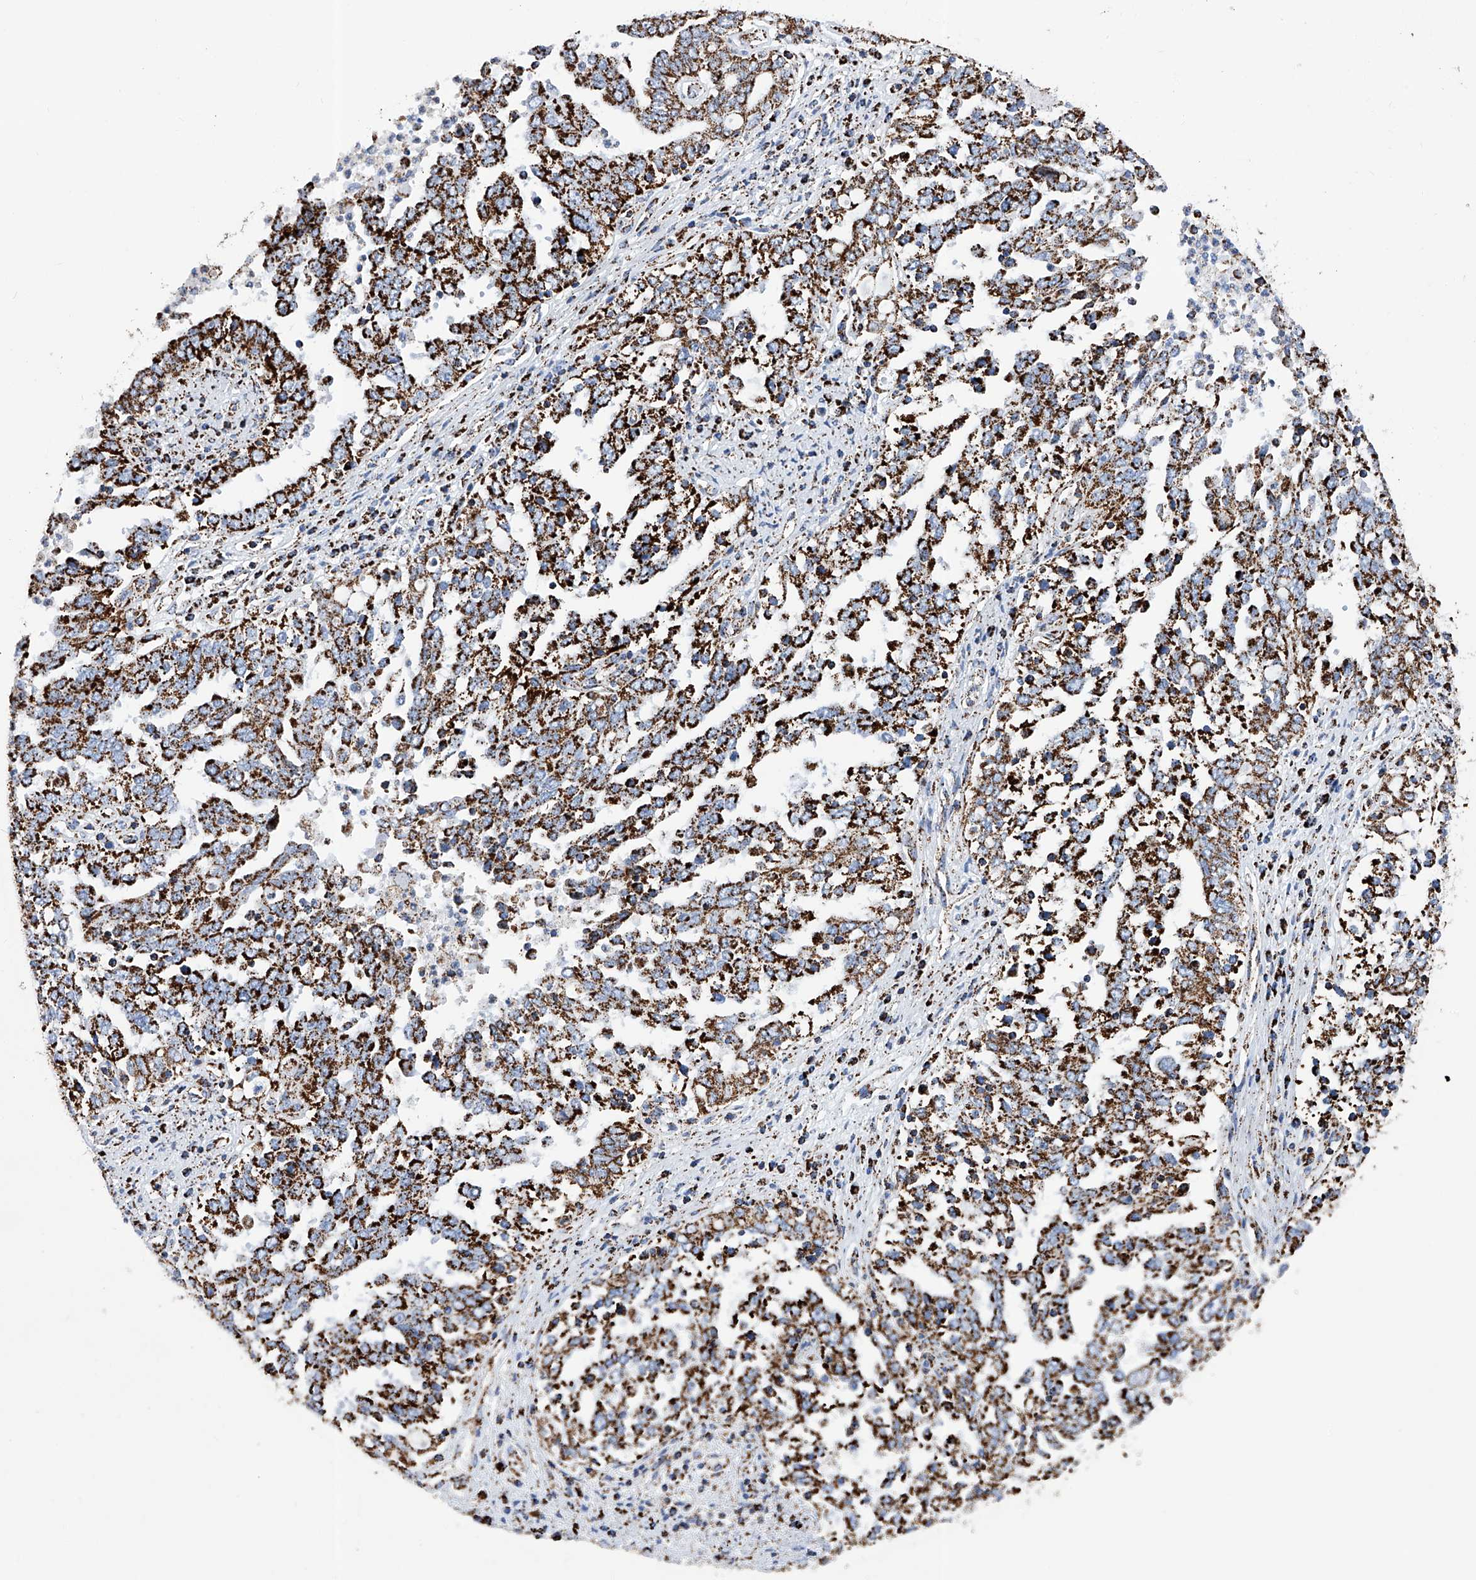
{"staining": {"intensity": "strong", "quantity": ">75%", "location": "cytoplasmic/membranous"}, "tissue": "ovarian cancer", "cell_type": "Tumor cells", "image_type": "cancer", "snomed": [{"axis": "morphology", "description": "Carcinoma, endometroid"}, {"axis": "topography", "description": "Ovary"}], "caption": "Endometroid carcinoma (ovarian) stained with a protein marker shows strong staining in tumor cells.", "gene": "ATP5PF", "patient": {"sex": "female", "age": 62}}